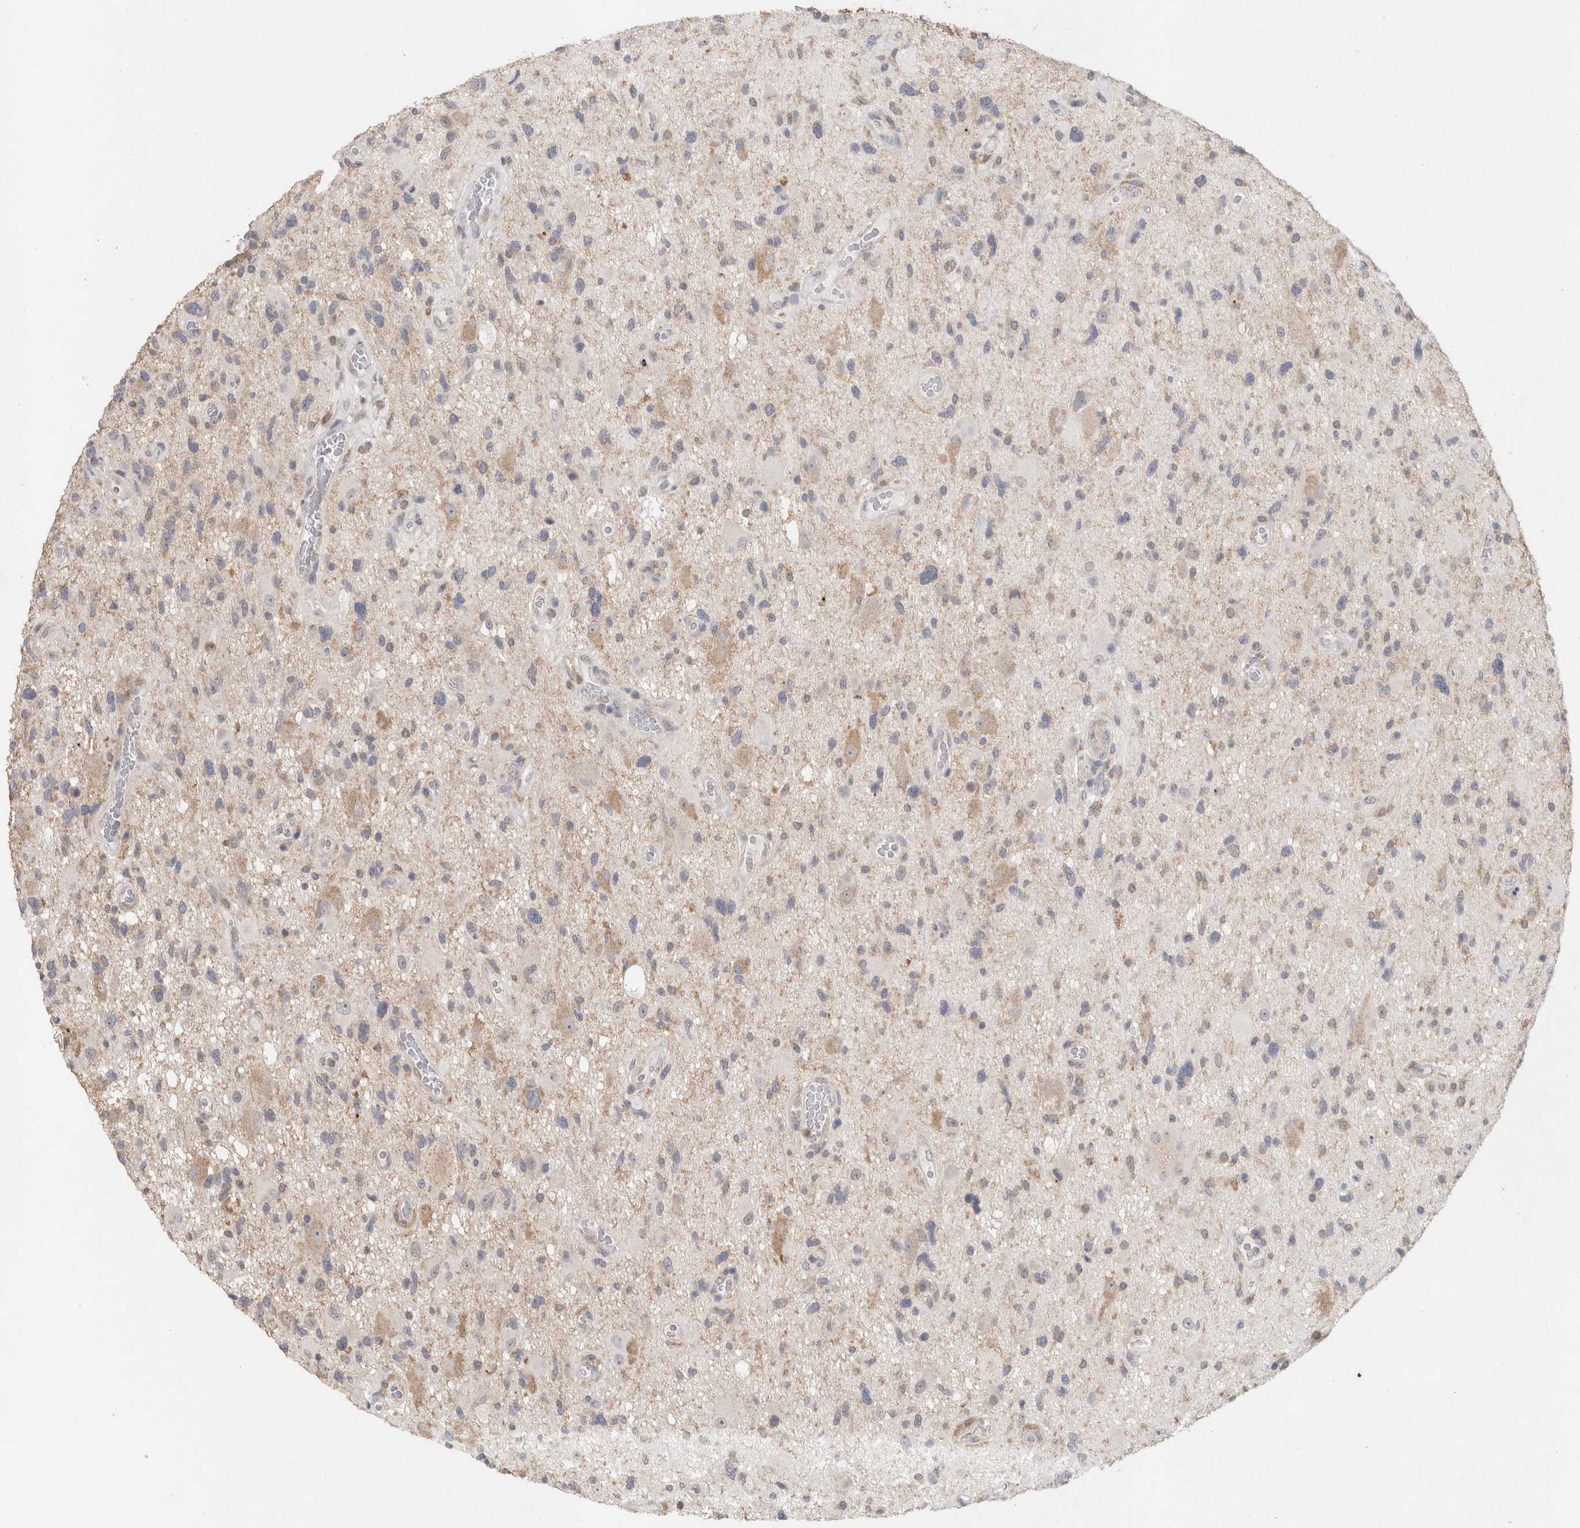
{"staining": {"intensity": "negative", "quantity": "none", "location": "none"}, "tissue": "glioma", "cell_type": "Tumor cells", "image_type": "cancer", "snomed": [{"axis": "morphology", "description": "Glioma, malignant, High grade"}, {"axis": "topography", "description": "Brain"}], "caption": "The image reveals no significant positivity in tumor cells of glioma. (Brightfield microscopy of DAB (3,3'-diaminobenzidine) immunohistochemistry (IHC) at high magnification).", "gene": "RAB14", "patient": {"sex": "male", "age": 33}}